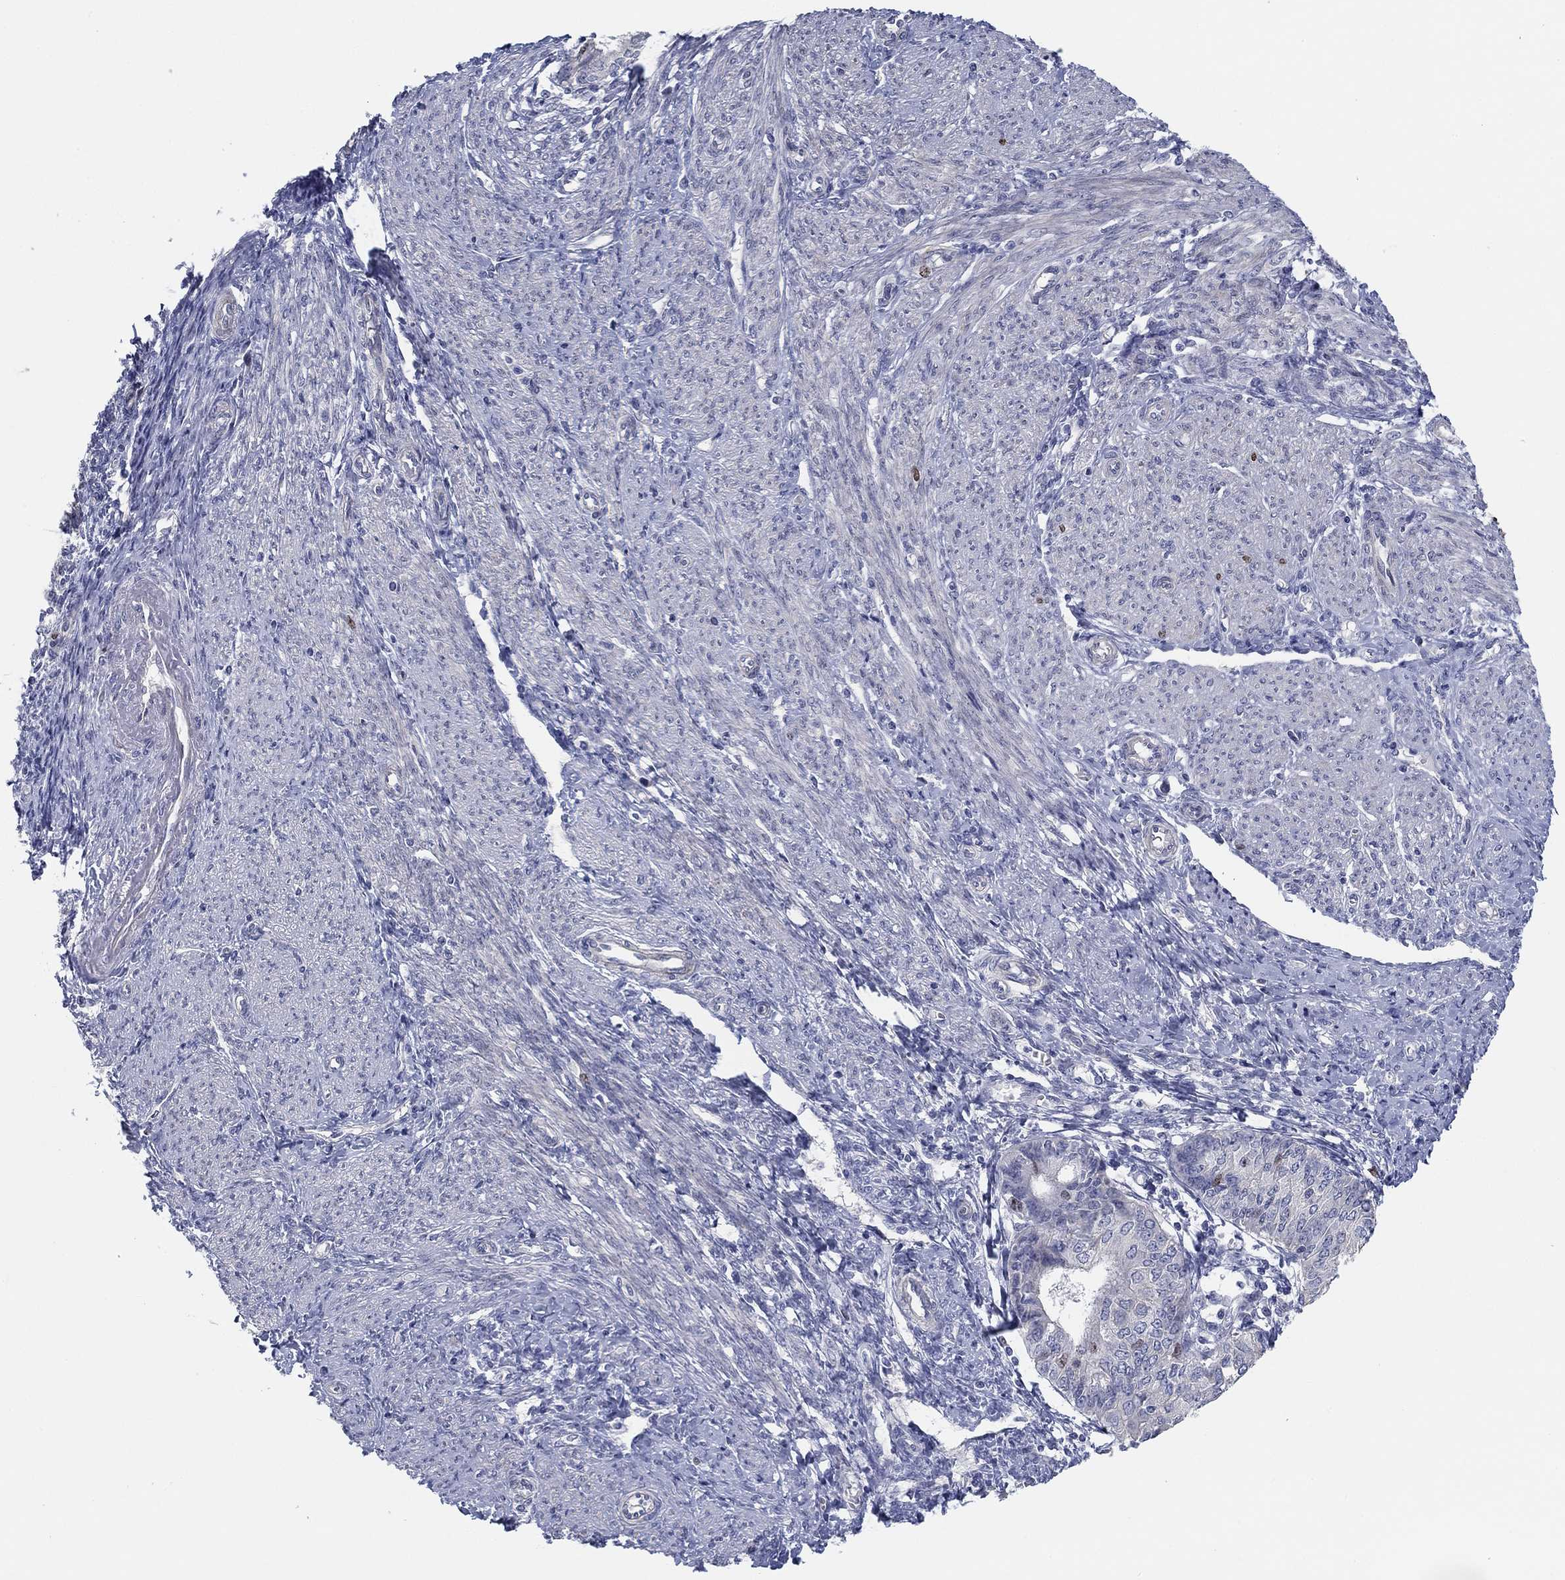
{"staining": {"intensity": "weak", "quantity": "<25%", "location": "nuclear"}, "tissue": "endometrial cancer", "cell_type": "Tumor cells", "image_type": "cancer", "snomed": [{"axis": "morphology", "description": "Adenocarcinoma, NOS"}, {"axis": "topography", "description": "Endometrium"}], "caption": "Endometrial cancer was stained to show a protein in brown. There is no significant staining in tumor cells.", "gene": "PRC1", "patient": {"sex": "female", "age": 68}}